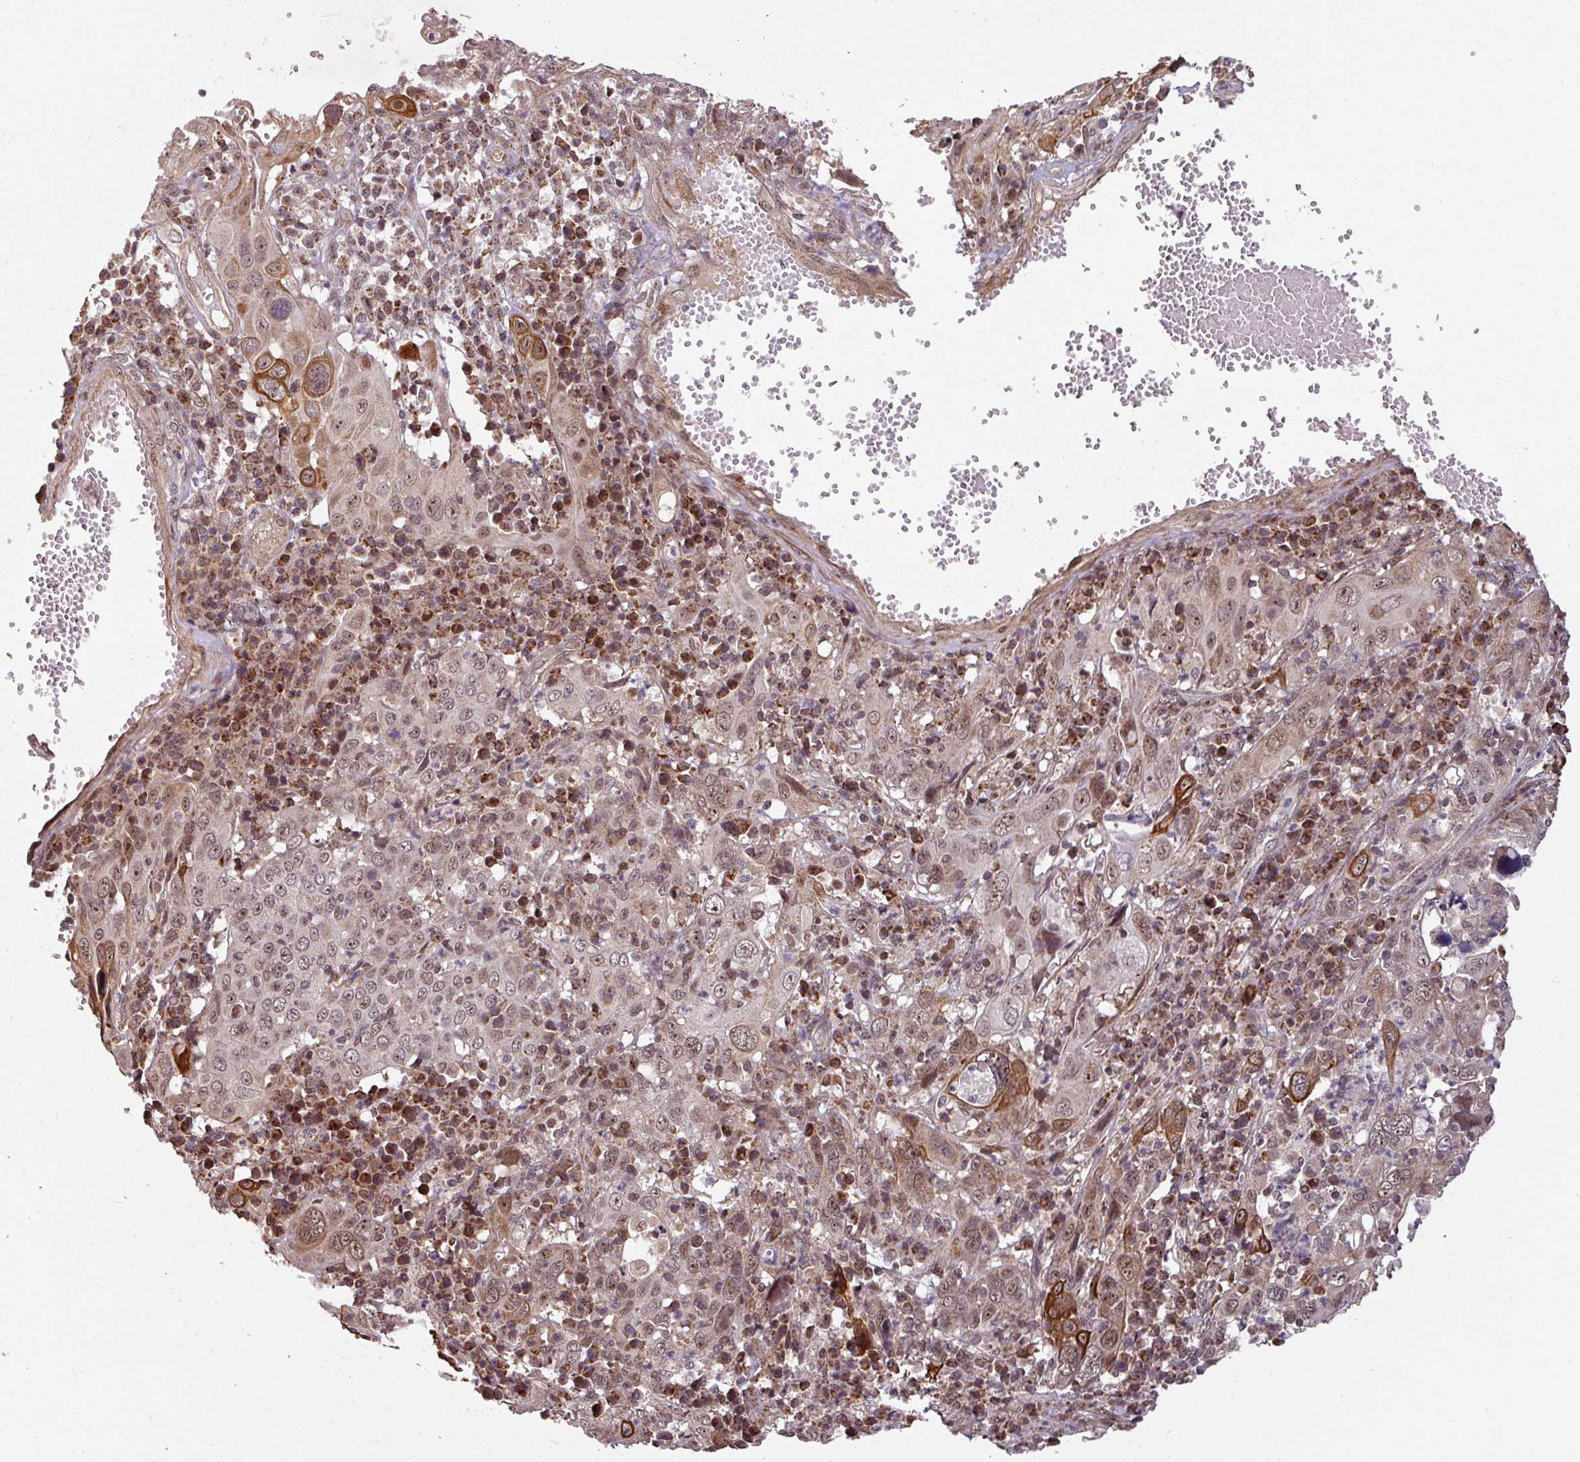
{"staining": {"intensity": "strong", "quantity": "<25%", "location": "cytoplasmic/membranous,nuclear"}, "tissue": "cervical cancer", "cell_type": "Tumor cells", "image_type": "cancer", "snomed": [{"axis": "morphology", "description": "Squamous cell carcinoma, NOS"}, {"axis": "topography", "description": "Cervix"}], "caption": "A photomicrograph of cervical squamous cell carcinoma stained for a protein shows strong cytoplasmic/membranous and nuclear brown staining in tumor cells.", "gene": "SWI5", "patient": {"sex": "female", "age": 46}}